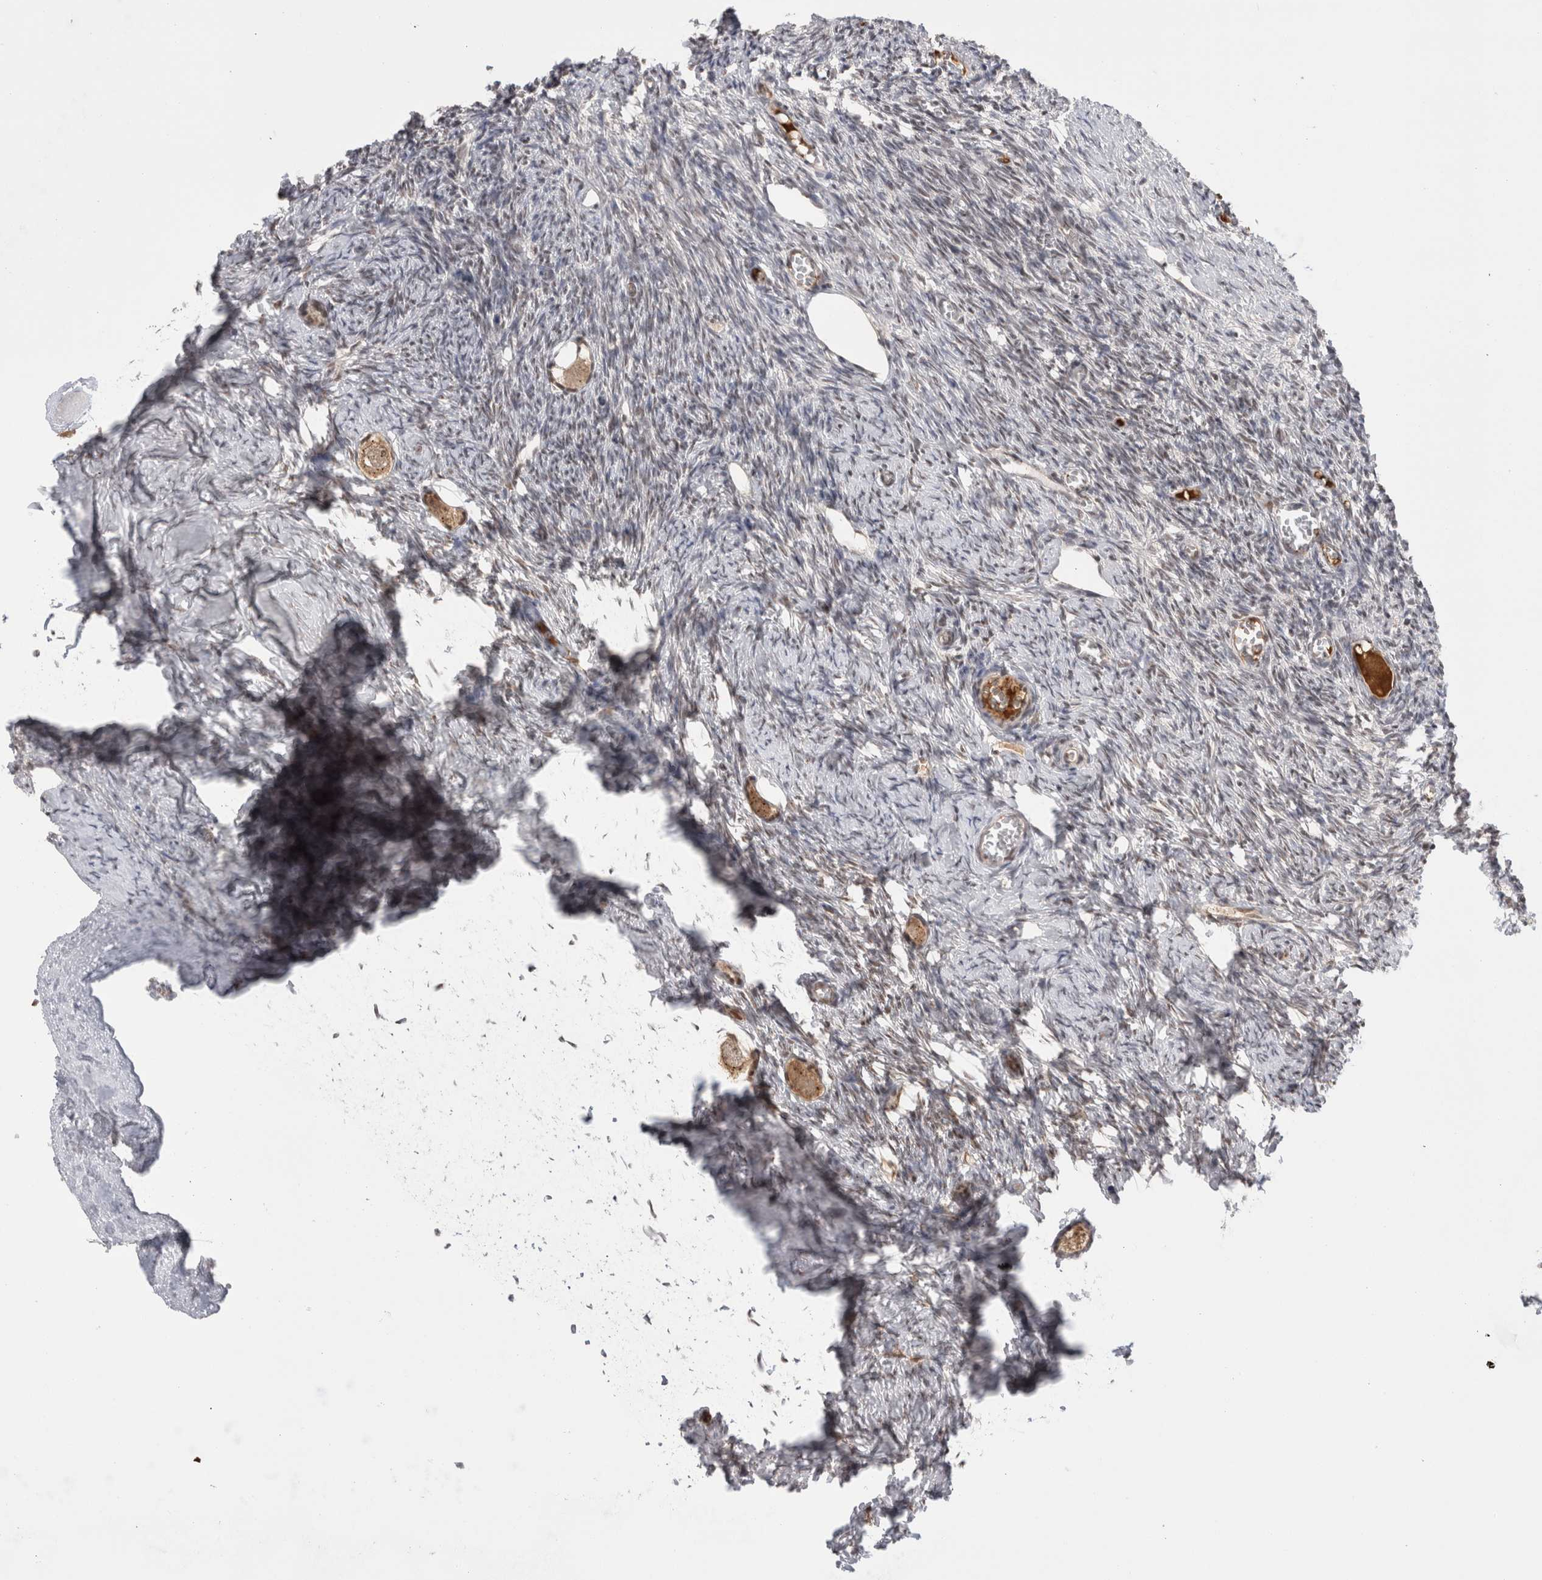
{"staining": {"intensity": "moderate", "quantity": ">75%", "location": "cytoplasmic/membranous"}, "tissue": "ovary", "cell_type": "Follicle cells", "image_type": "normal", "snomed": [{"axis": "morphology", "description": "Normal tissue, NOS"}, {"axis": "topography", "description": "Ovary"}], "caption": "DAB (3,3'-diaminobenzidine) immunohistochemical staining of benign human ovary displays moderate cytoplasmic/membranous protein expression in approximately >75% of follicle cells. (IHC, brightfield microscopy, high magnification).", "gene": "ZNF24", "patient": {"sex": "female", "age": 27}}